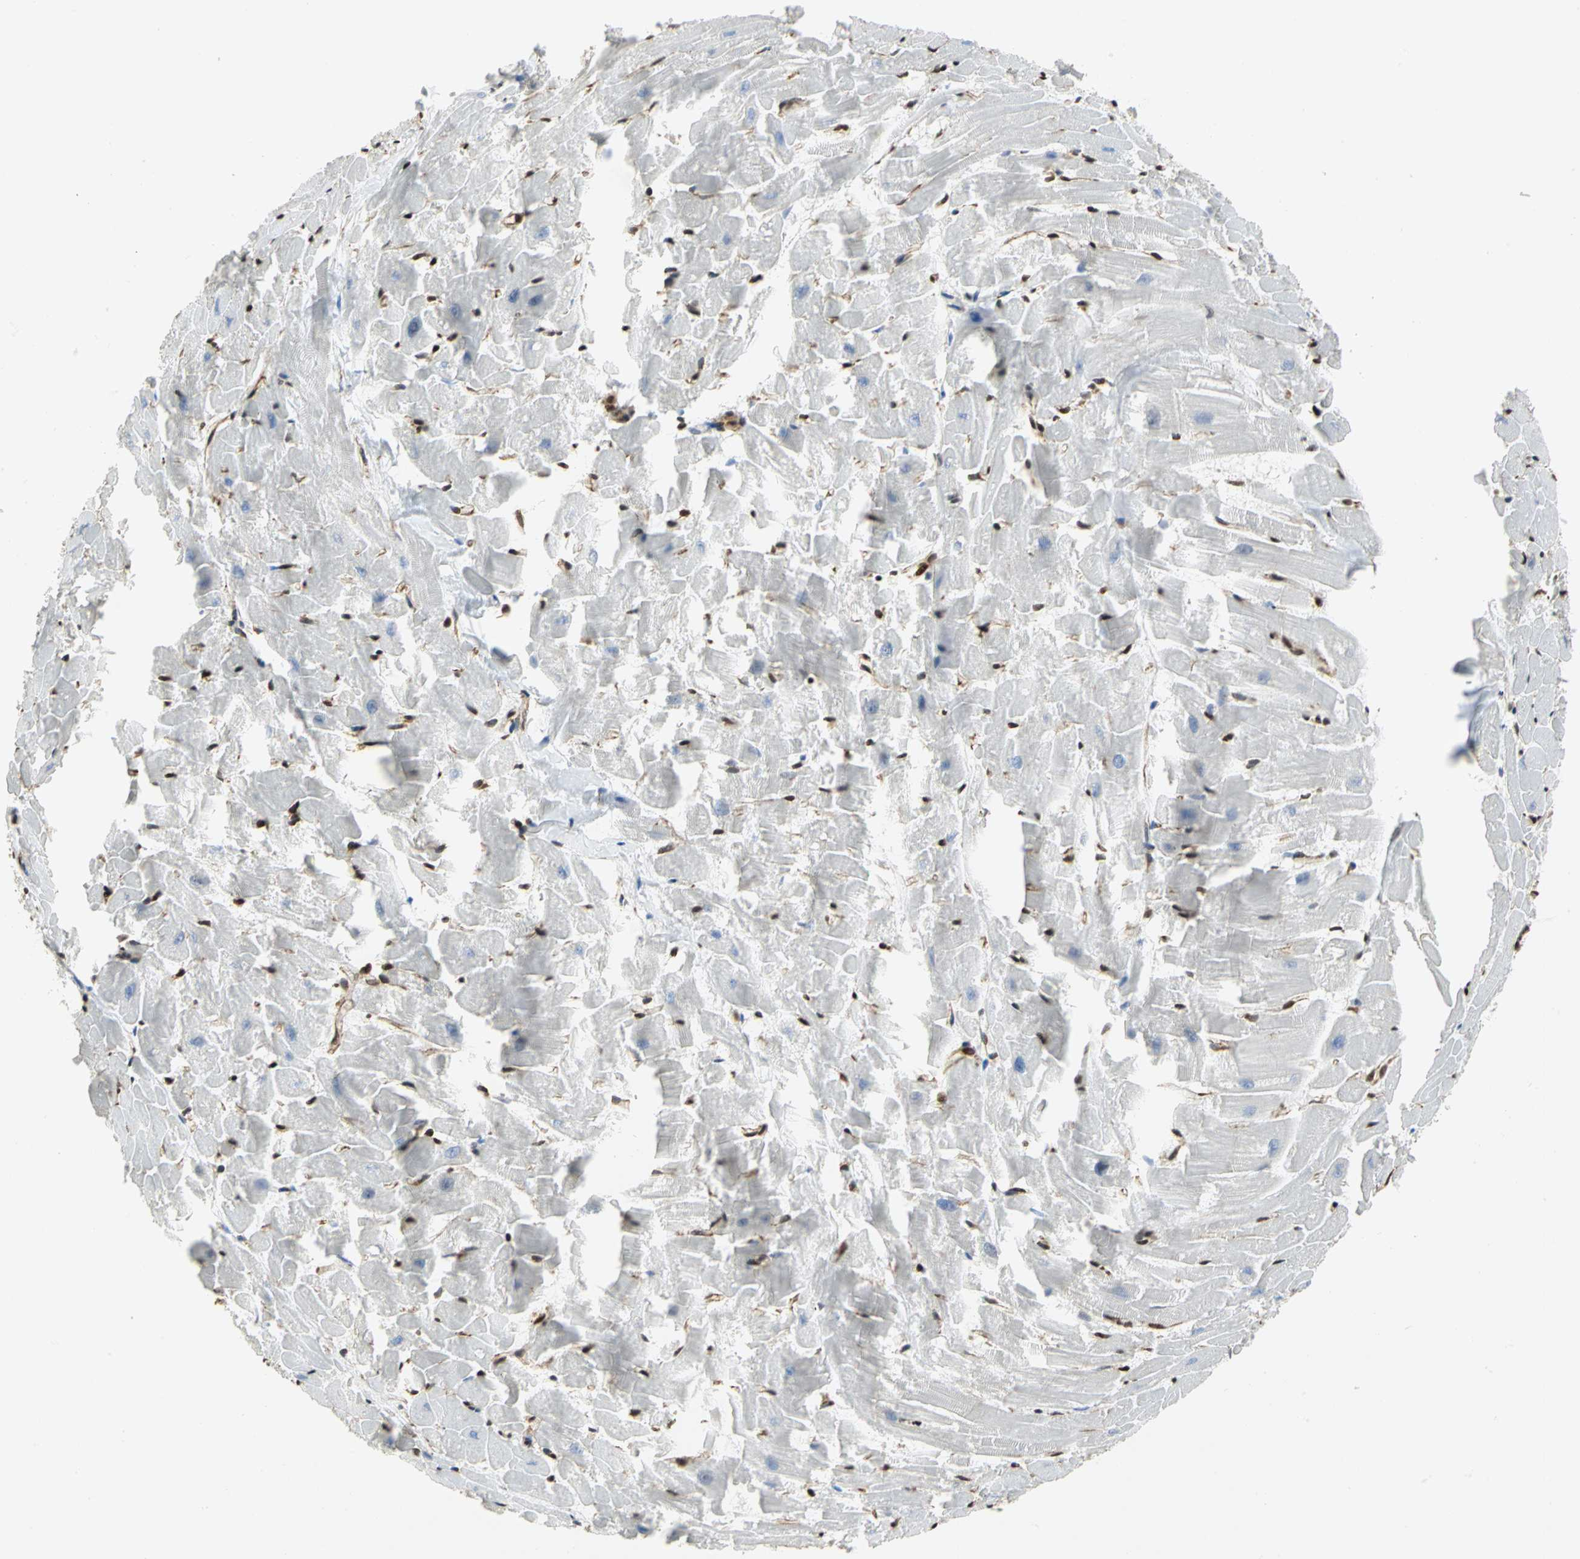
{"staining": {"intensity": "strong", "quantity": "25%-75%", "location": "nuclear"}, "tissue": "heart muscle", "cell_type": "Cardiomyocytes", "image_type": "normal", "snomed": [{"axis": "morphology", "description": "Normal tissue, NOS"}, {"axis": "topography", "description": "Heart"}], "caption": "A photomicrograph of human heart muscle stained for a protein exhibits strong nuclear brown staining in cardiomyocytes. (DAB IHC, brown staining for protein, blue staining for nuclei).", "gene": "HMGB1", "patient": {"sex": "female", "age": 19}}